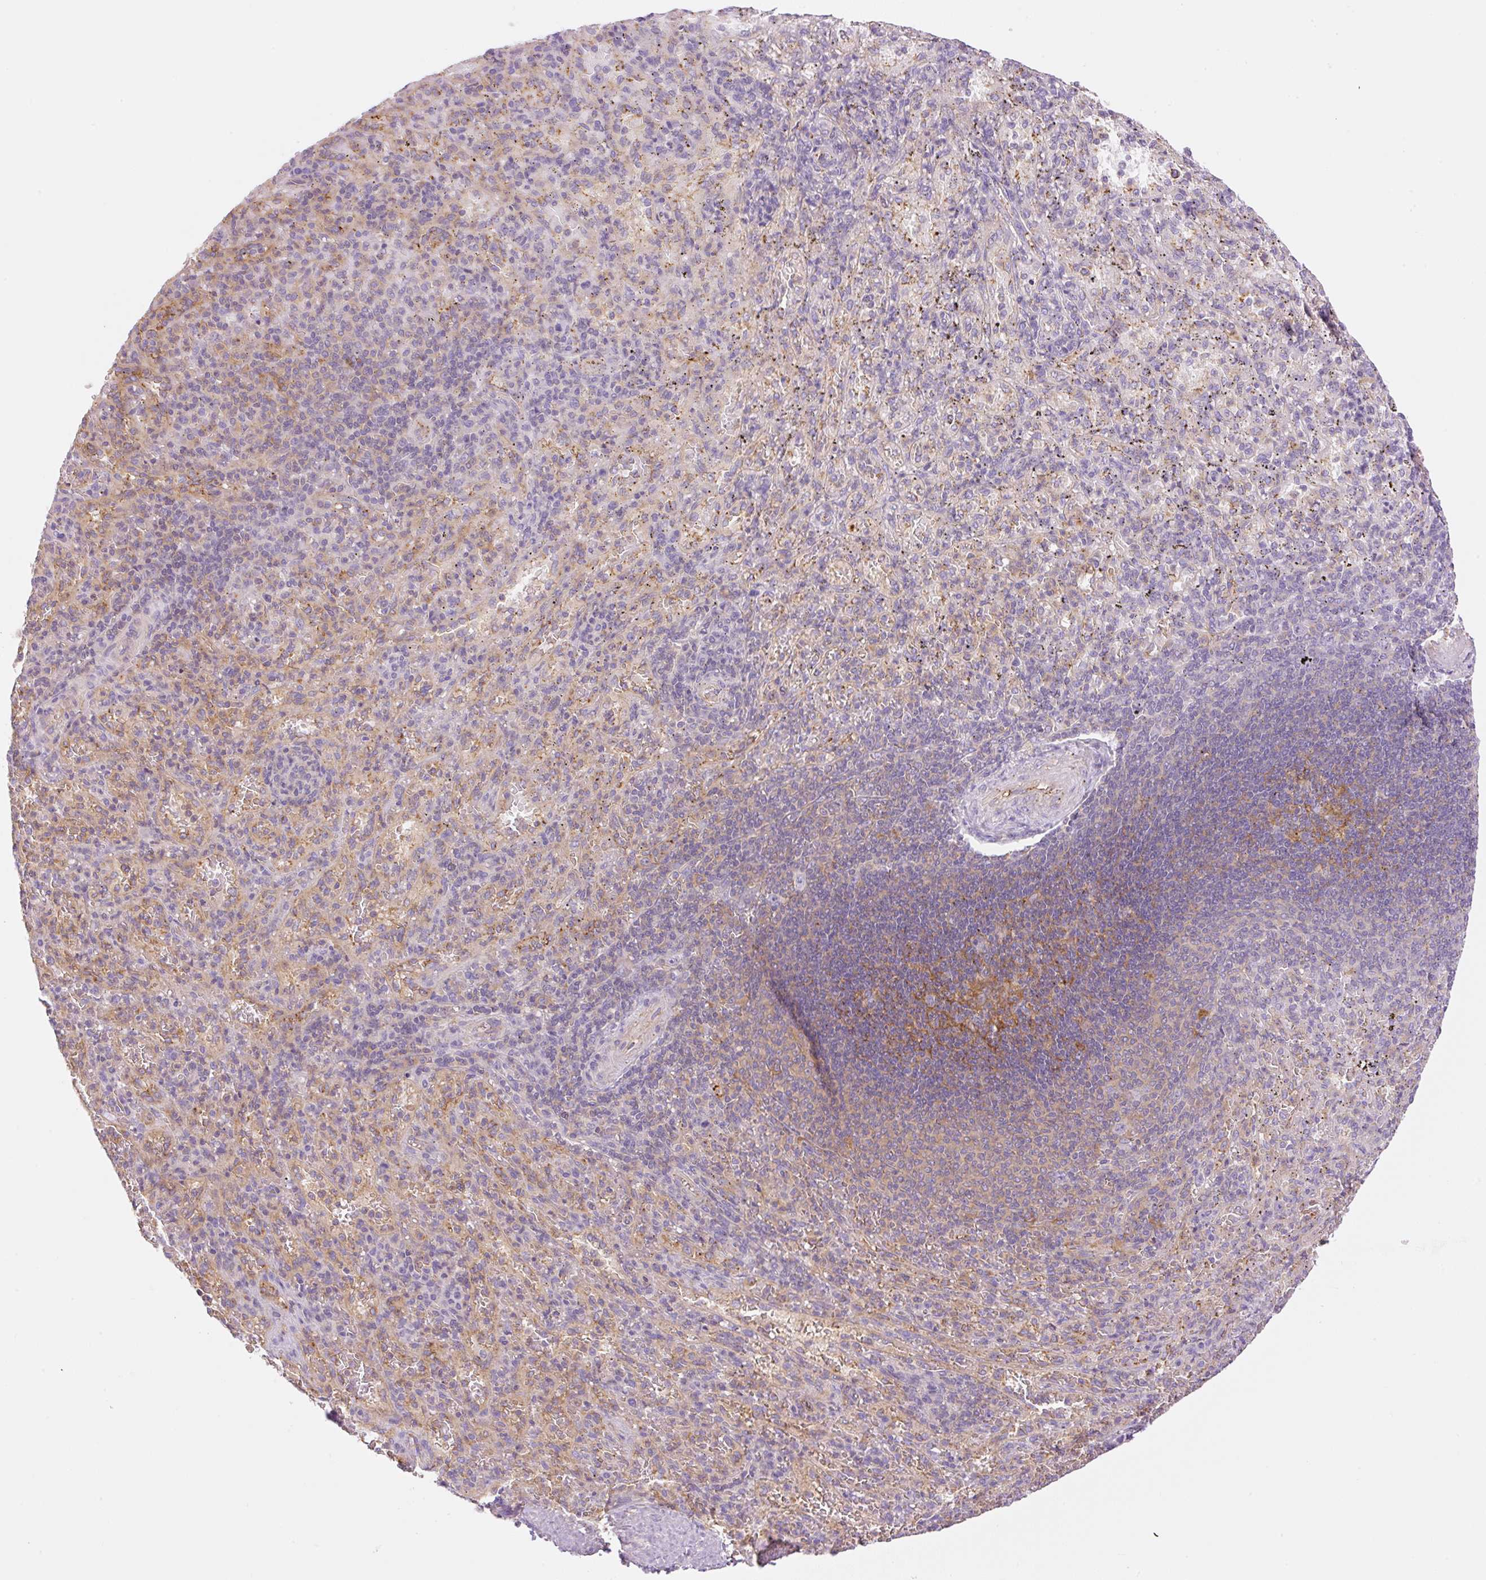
{"staining": {"intensity": "negative", "quantity": "none", "location": "none"}, "tissue": "spleen", "cell_type": "Cells in red pulp", "image_type": "normal", "snomed": [{"axis": "morphology", "description": "Normal tissue, NOS"}, {"axis": "topography", "description": "Spleen"}], "caption": "Immunohistochemistry (IHC) of unremarkable spleen exhibits no expression in cells in red pulp. Nuclei are stained in blue.", "gene": "EHD1", "patient": {"sex": "male", "age": 57}}